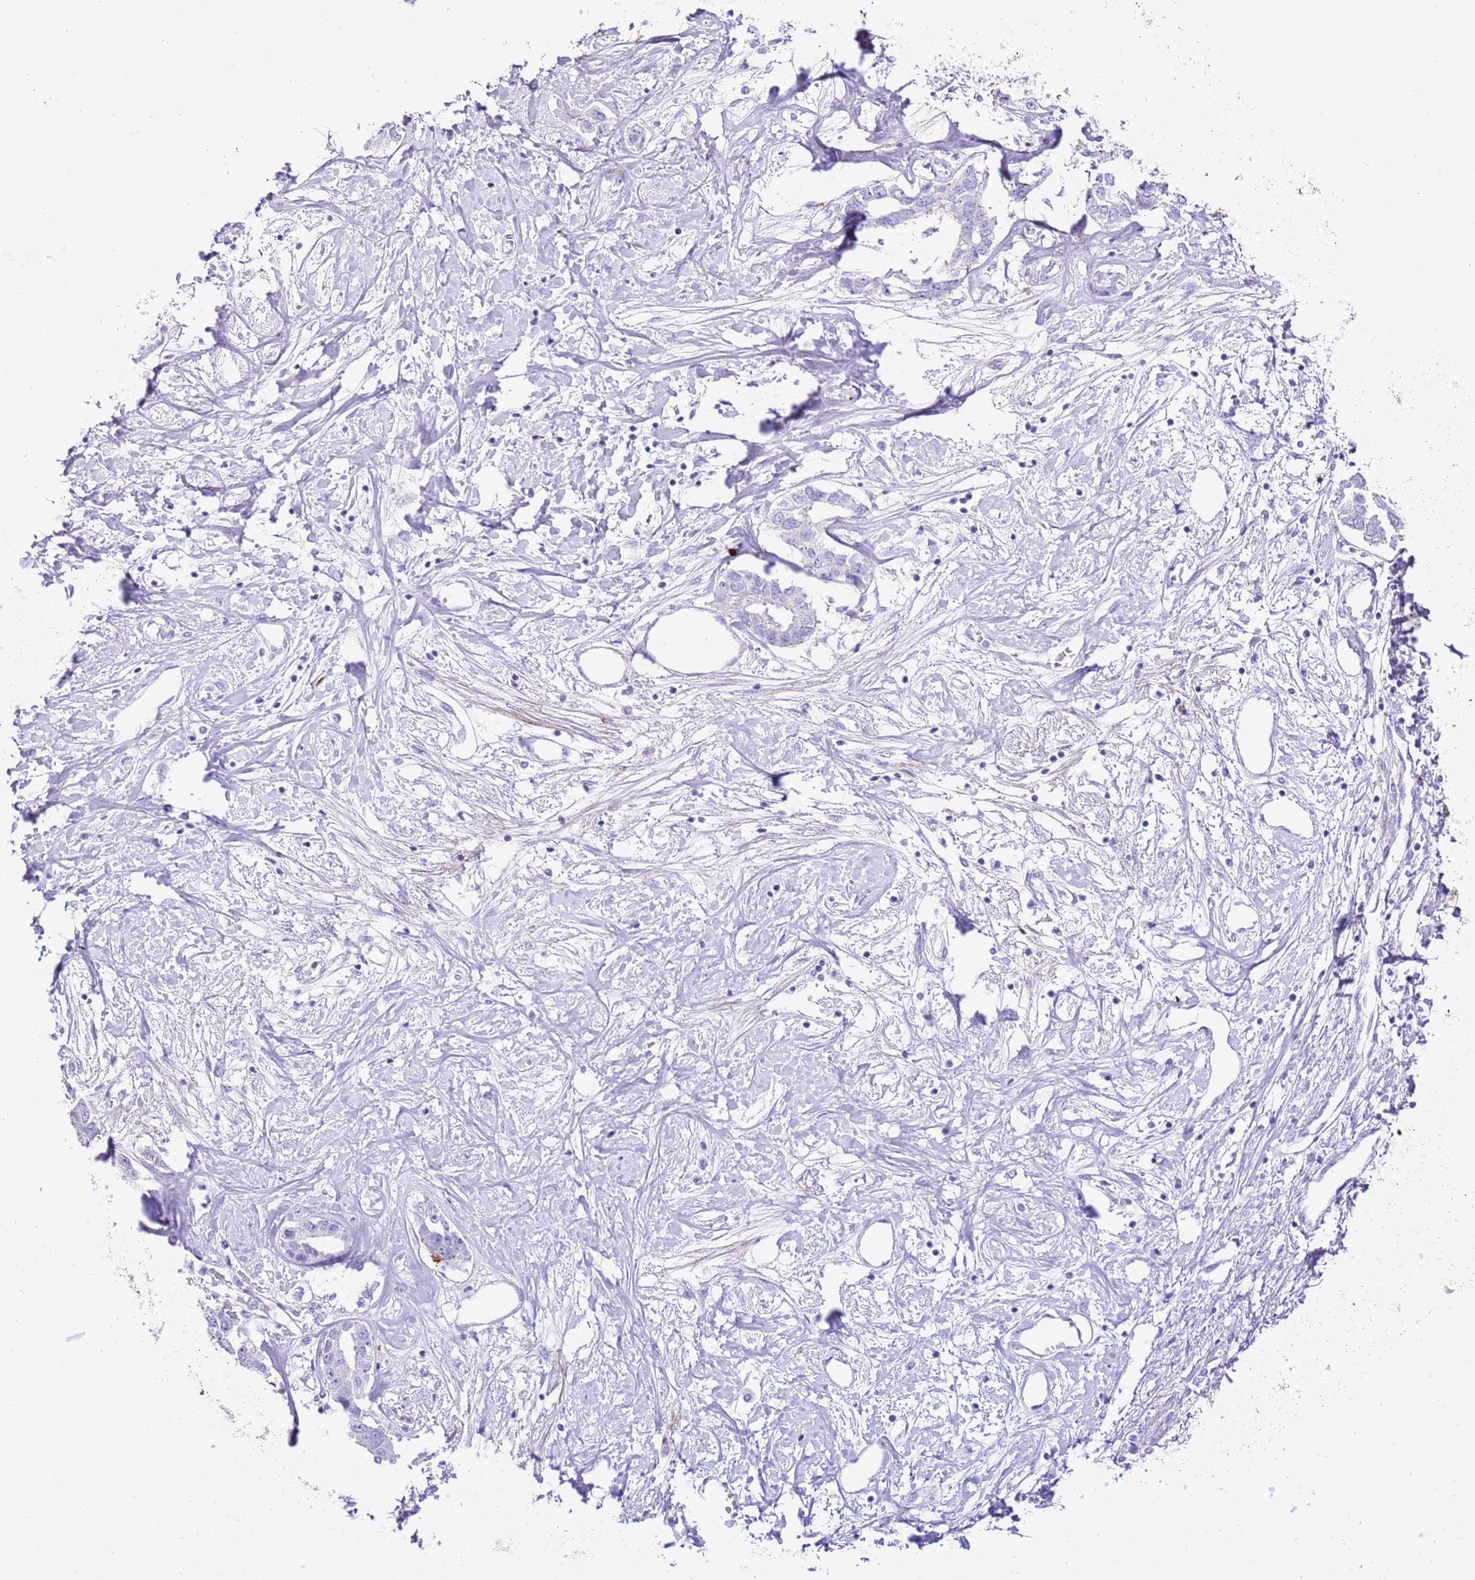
{"staining": {"intensity": "negative", "quantity": "none", "location": "none"}, "tissue": "liver cancer", "cell_type": "Tumor cells", "image_type": "cancer", "snomed": [{"axis": "morphology", "description": "Cholangiocarcinoma"}, {"axis": "topography", "description": "Liver"}], "caption": "IHC image of neoplastic tissue: liver cancer stained with DAB demonstrates no significant protein expression in tumor cells. Nuclei are stained in blue.", "gene": "ALDH3A1", "patient": {"sex": "male", "age": 59}}